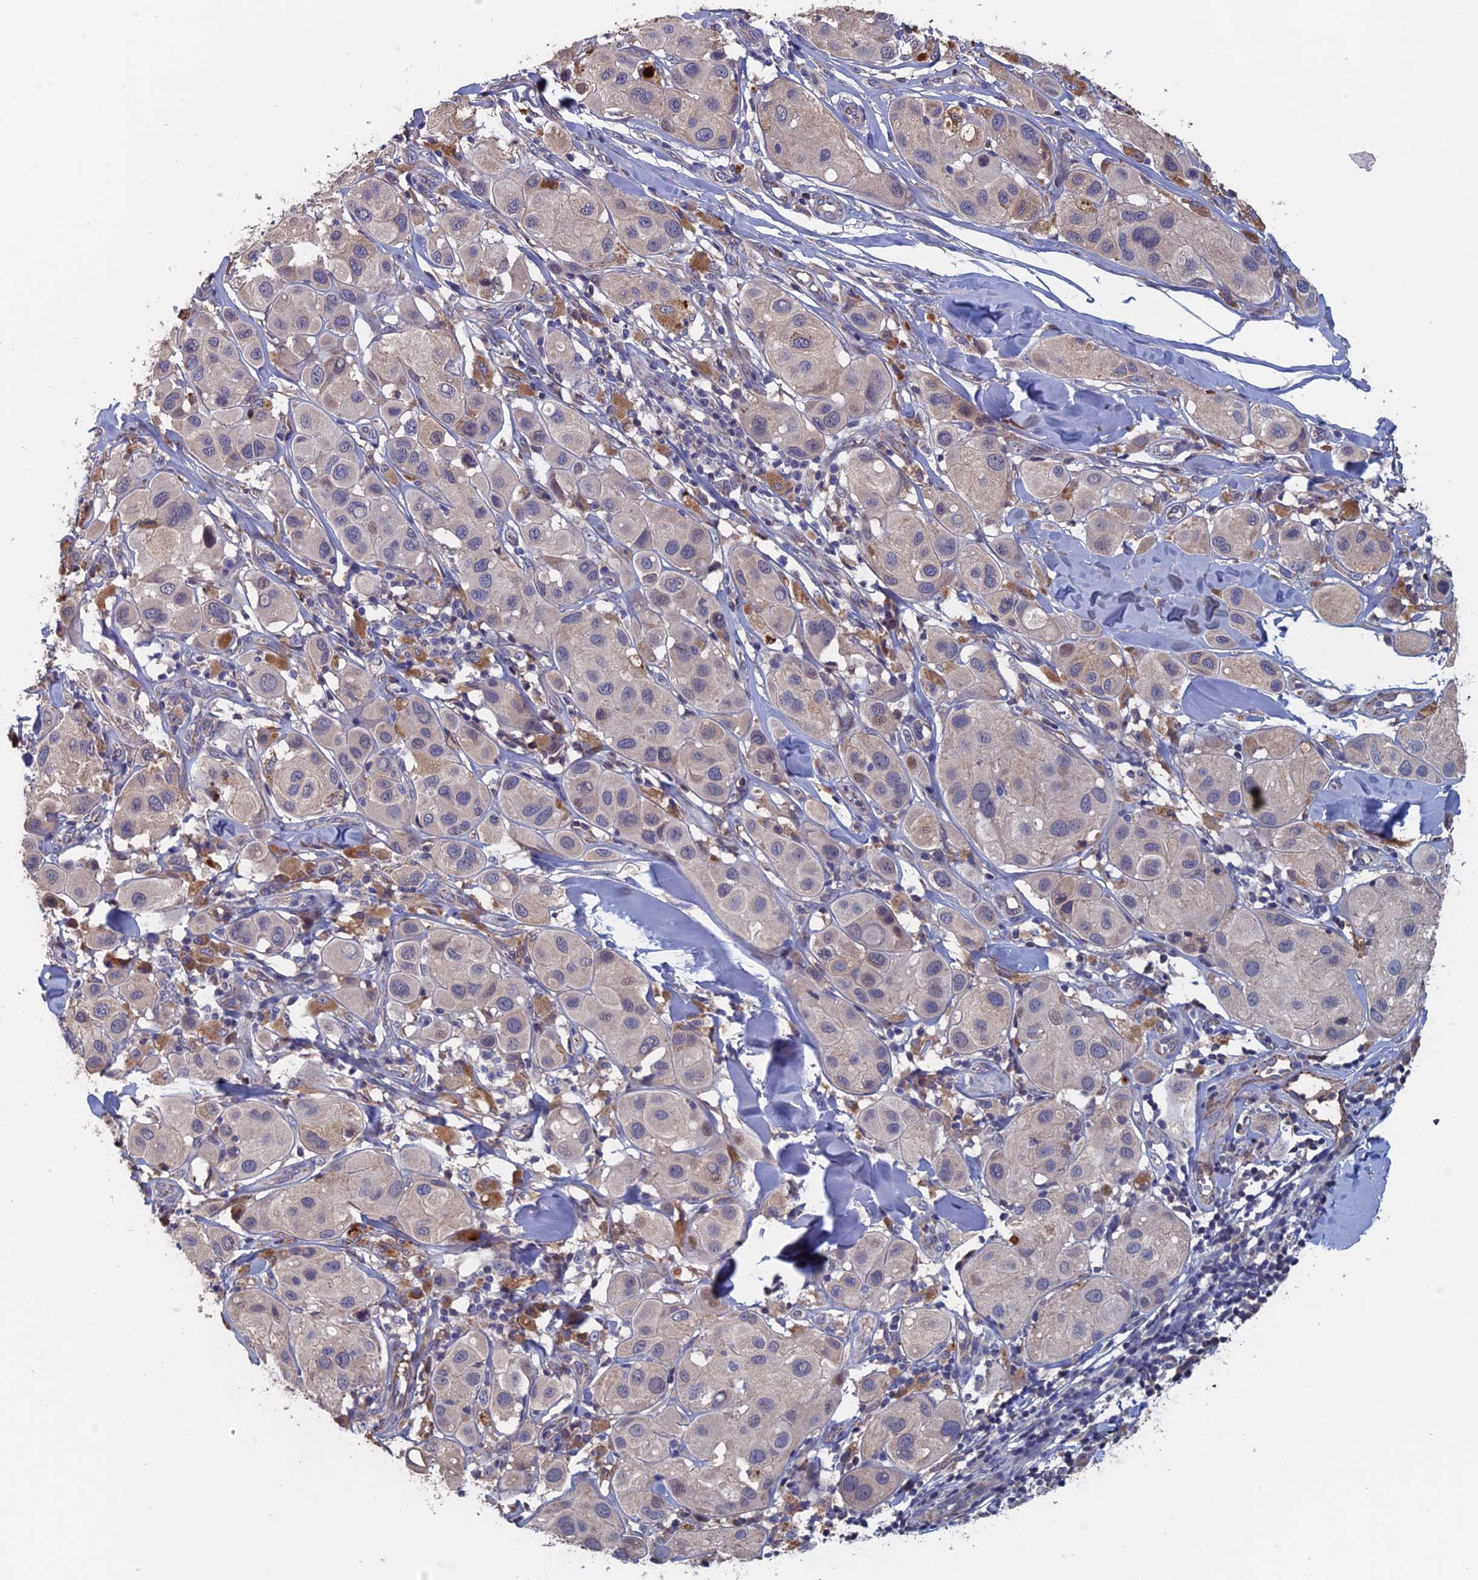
{"staining": {"intensity": "negative", "quantity": "none", "location": "none"}, "tissue": "melanoma", "cell_type": "Tumor cells", "image_type": "cancer", "snomed": [{"axis": "morphology", "description": "Malignant melanoma, Metastatic site"}, {"axis": "topography", "description": "Skin"}], "caption": "This is an immunohistochemistry (IHC) histopathology image of melanoma. There is no staining in tumor cells.", "gene": "SLC33A1", "patient": {"sex": "male", "age": 41}}